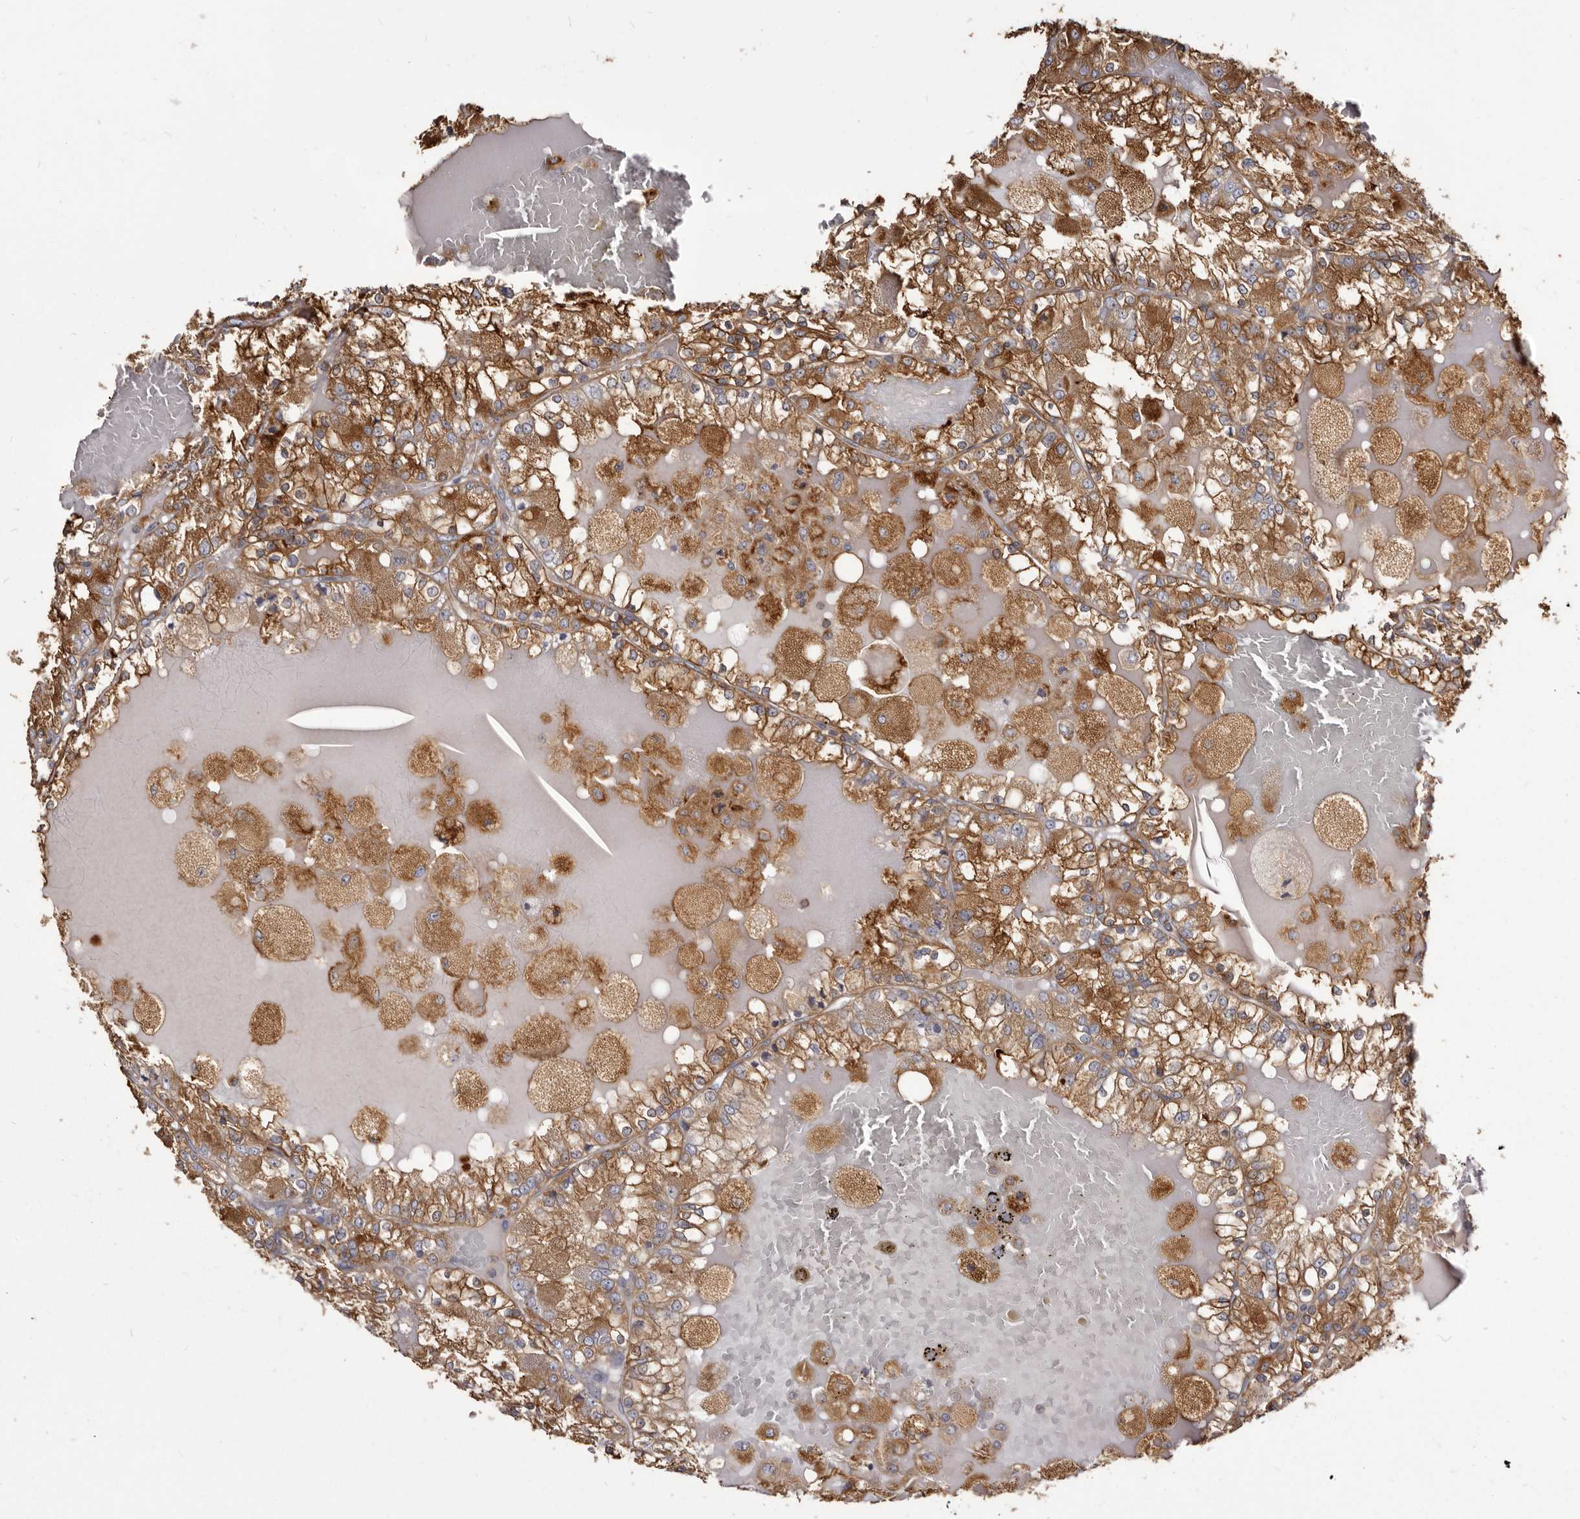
{"staining": {"intensity": "strong", "quantity": ">75%", "location": "cytoplasmic/membranous"}, "tissue": "renal cancer", "cell_type": "Tumor cells", "image_type": "cancer", "snomed": [{"axis": "morphology", "description": "Adenocarcinoma, NOS"}, {"axis": "topography", "description": "Kidney"}], "caption": "A brown stain shows strong cytoplasmic/membranous positivity of a protein in human renal cancer (adenocarcinoma) tumor cells.", "gene": "TPD52", "patient": {"sex": "female", "age": 56}}